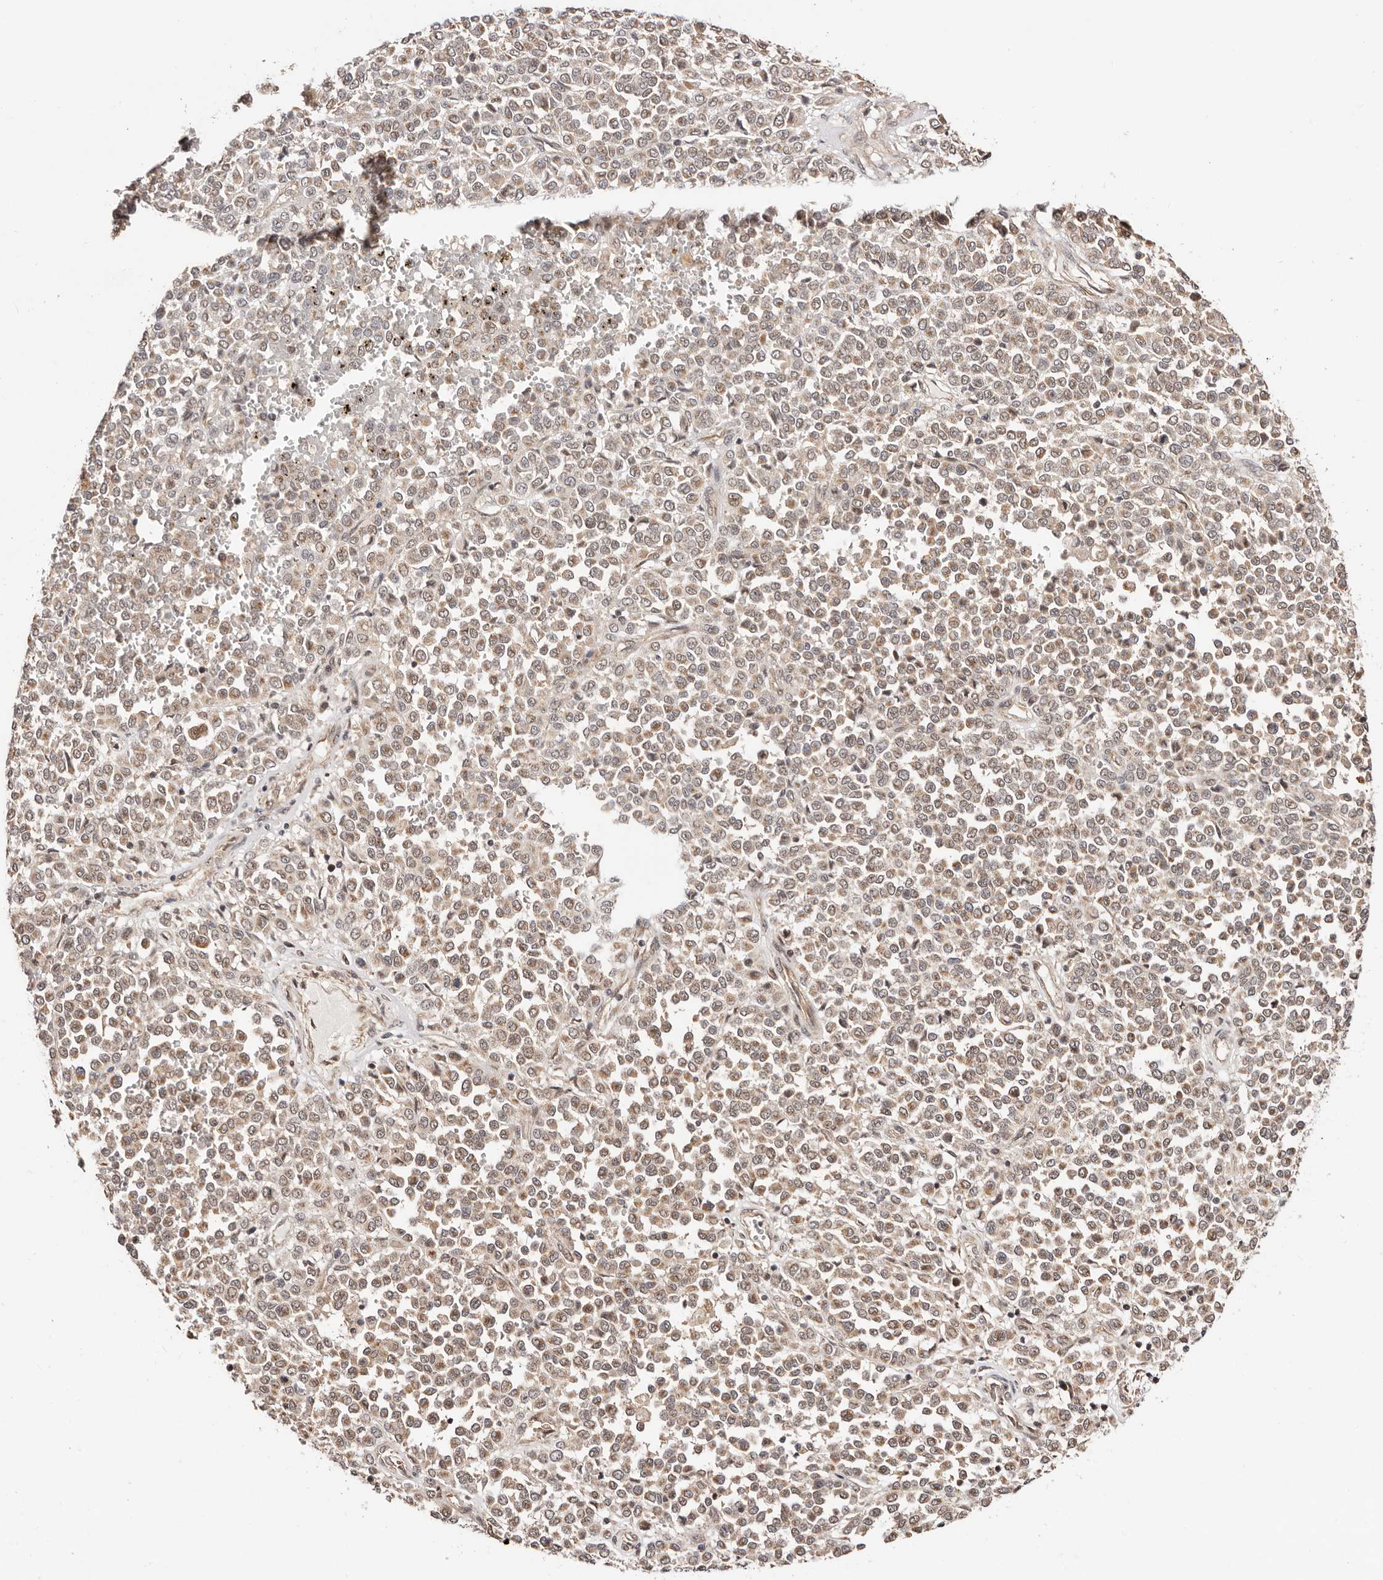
{"staining": {"intensity": "weak", "quantity": ">75%", "location": "cytoplasmic/membranous"}, "tissue": "melanoma", "cell_type": "Tumor cells", "image_type": "cancer", "snomed": [{"axis": "morphology", "description": "Malignant melanoma, Metastatic site"}, {"axis": "topography", "description": "Pancreas"}], "caption": "Immunohistochemical staining of melanoma demonstrates low levels of weak cytoplasmic/membranous protein staining in about >75% of tumor cells.", "gene": "CTNNBL1", "patient": {"sex": "female", "age": 30}}